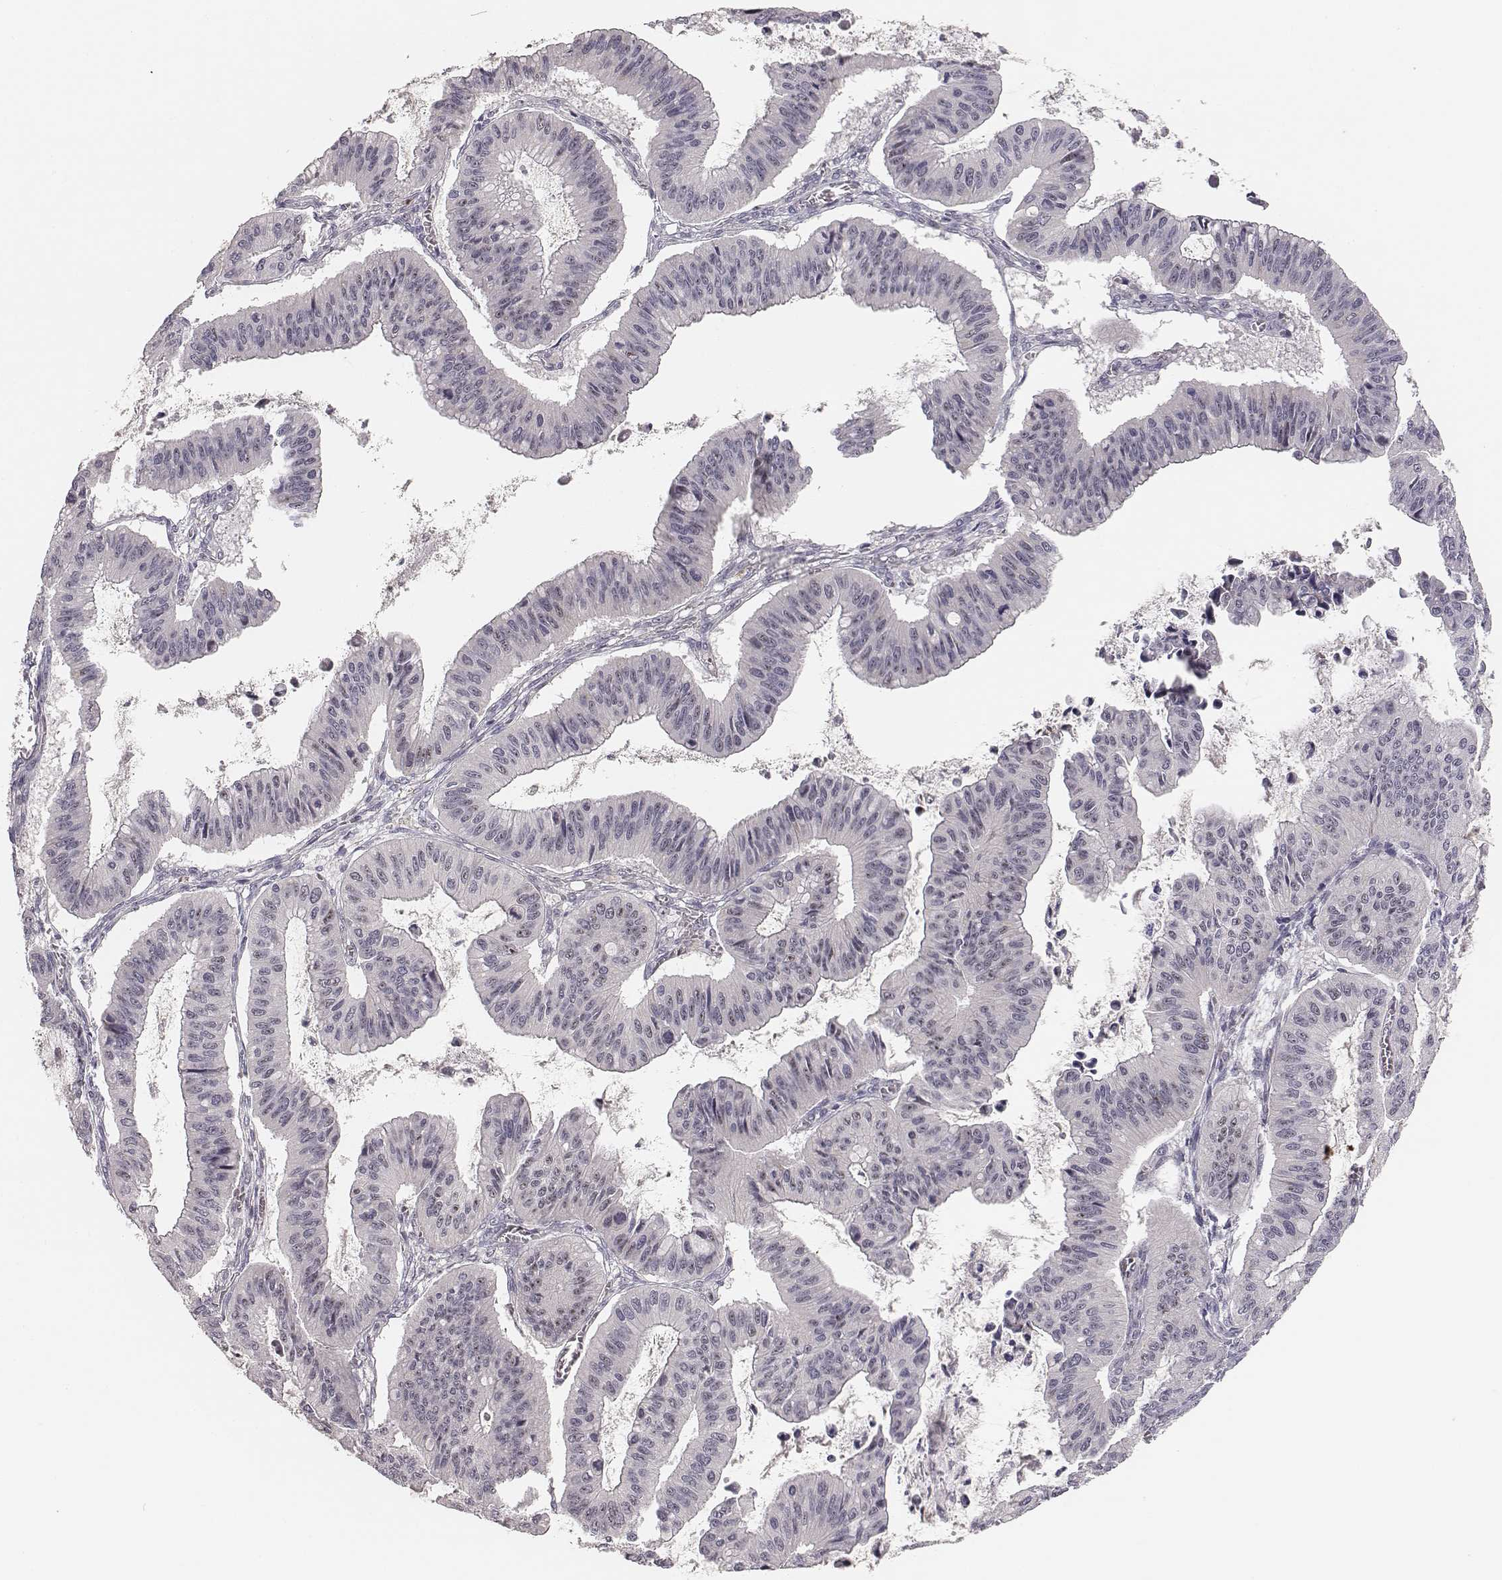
{"staining": {"intensity": "negative", "quantity": "none", "location": "none"}, "tissue": "ovarian cancer", "cell_type": "Tumor cells", "image_type": "cancer", "snomed": [{"axis": "morphology", "description": "Cystadenocarcinoma, mucinous, NOS"}, {"axis": "topography", "description": "Ovary"}], "caption": "This is an immunohistochemistry (IHC) photomicrograph of human ovarian mucinous cystadenocarcinoma. There is no staining in tumor cells.", "gene": "NIFK", "patient": {"sex": "female", "age": 72}}